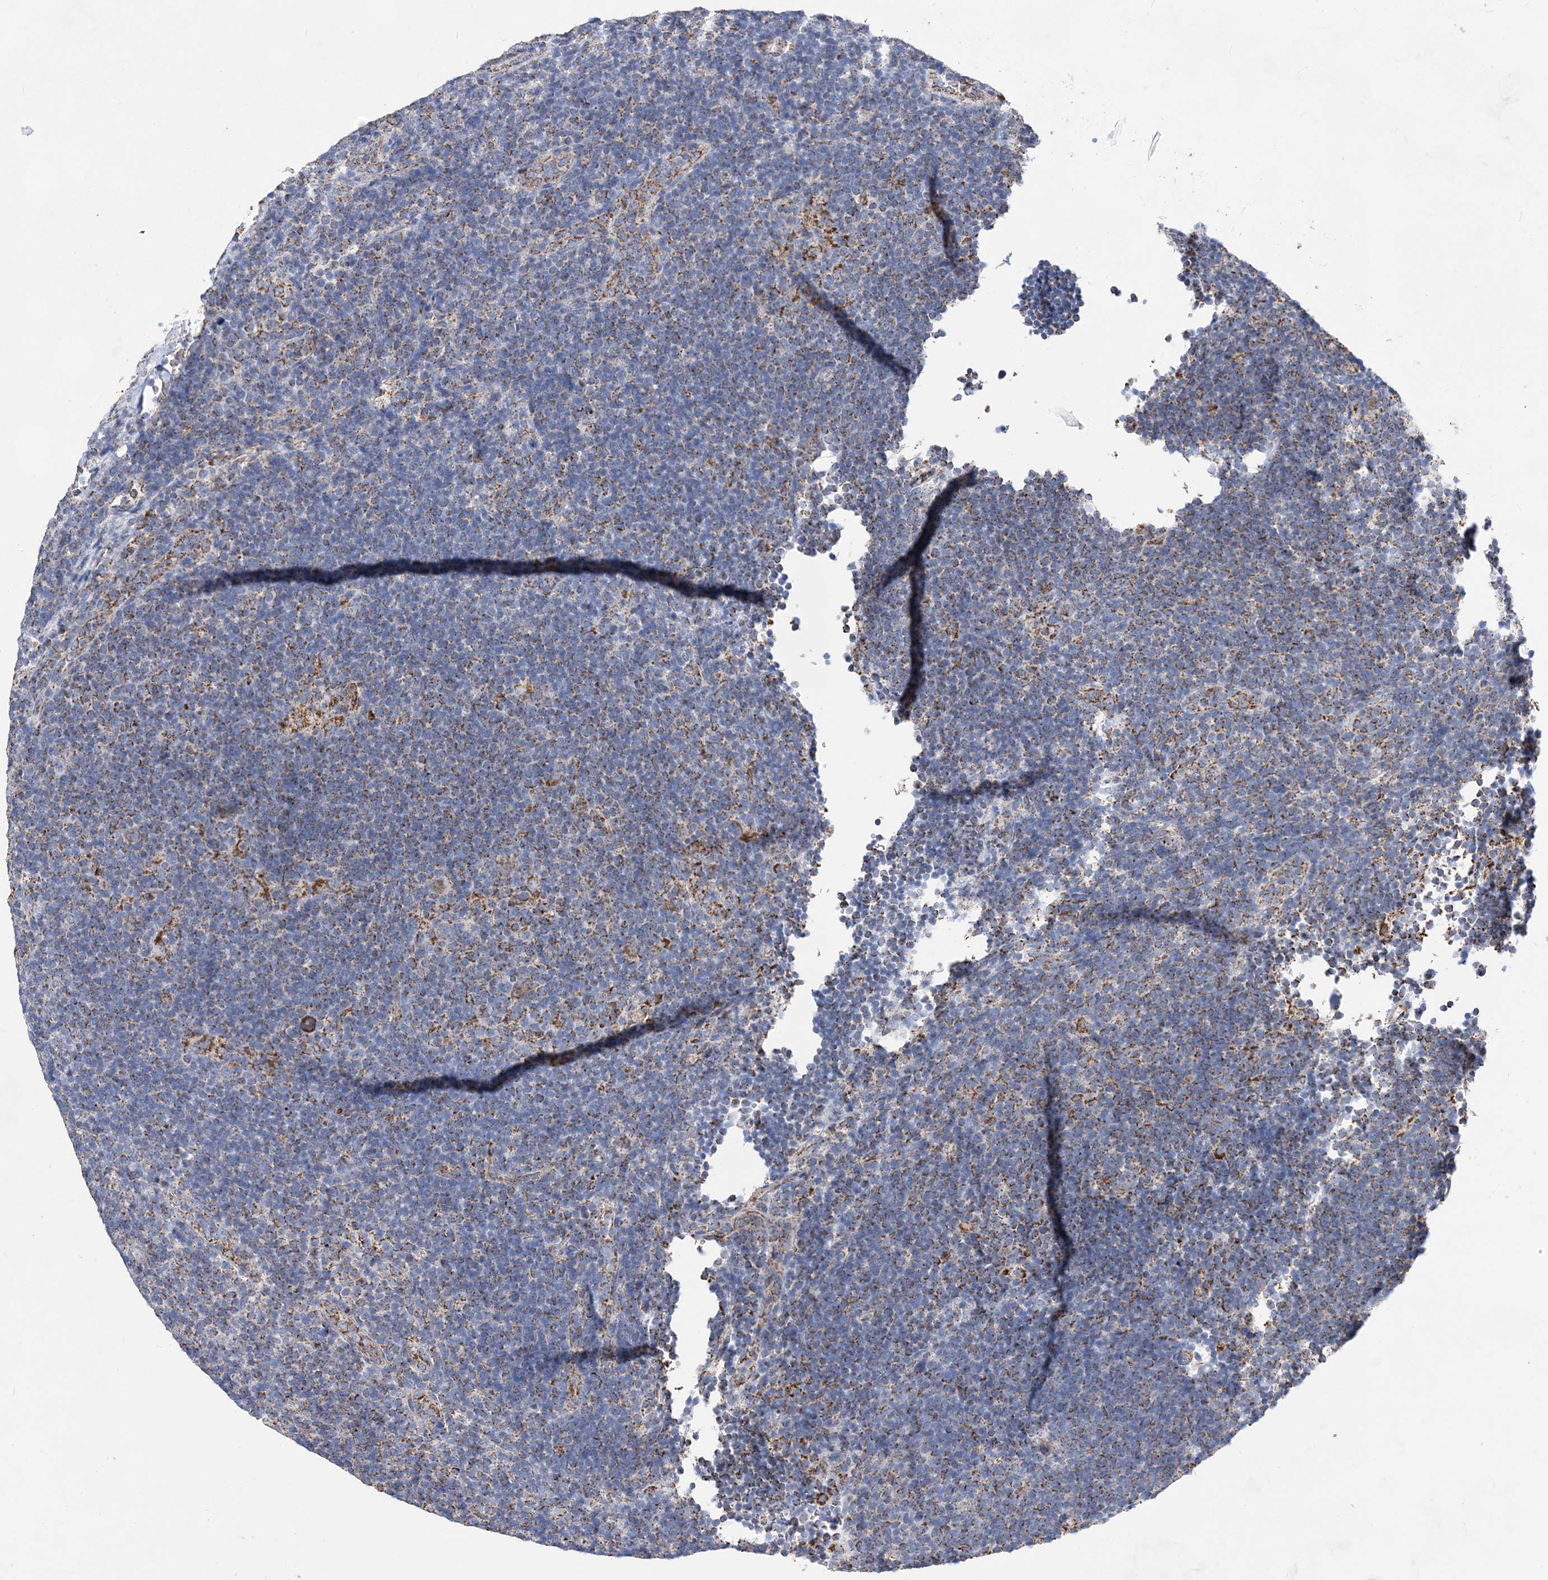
{"staining": {"intensity": "moderate", "quantity": "25%-75%", "location": "cytoplasmic/membranous"}, "tissue": "lymphoma", "cell_type": "Tumor cells", "image_type": "cancer", "snomed": [{"axis": "morphology", "description": "Hodgkin's disease, NOS"}, {"axis": "topography", "description": "Lymph node"}], "caption": "Human lymphoma stained with a brown dye shows moderate cytoplasmic/membranous positive positivity in approximately 25%-75% of tumor cells.", "gene": "ACOT9", "patient": {"sex": "female", "age": 57}}